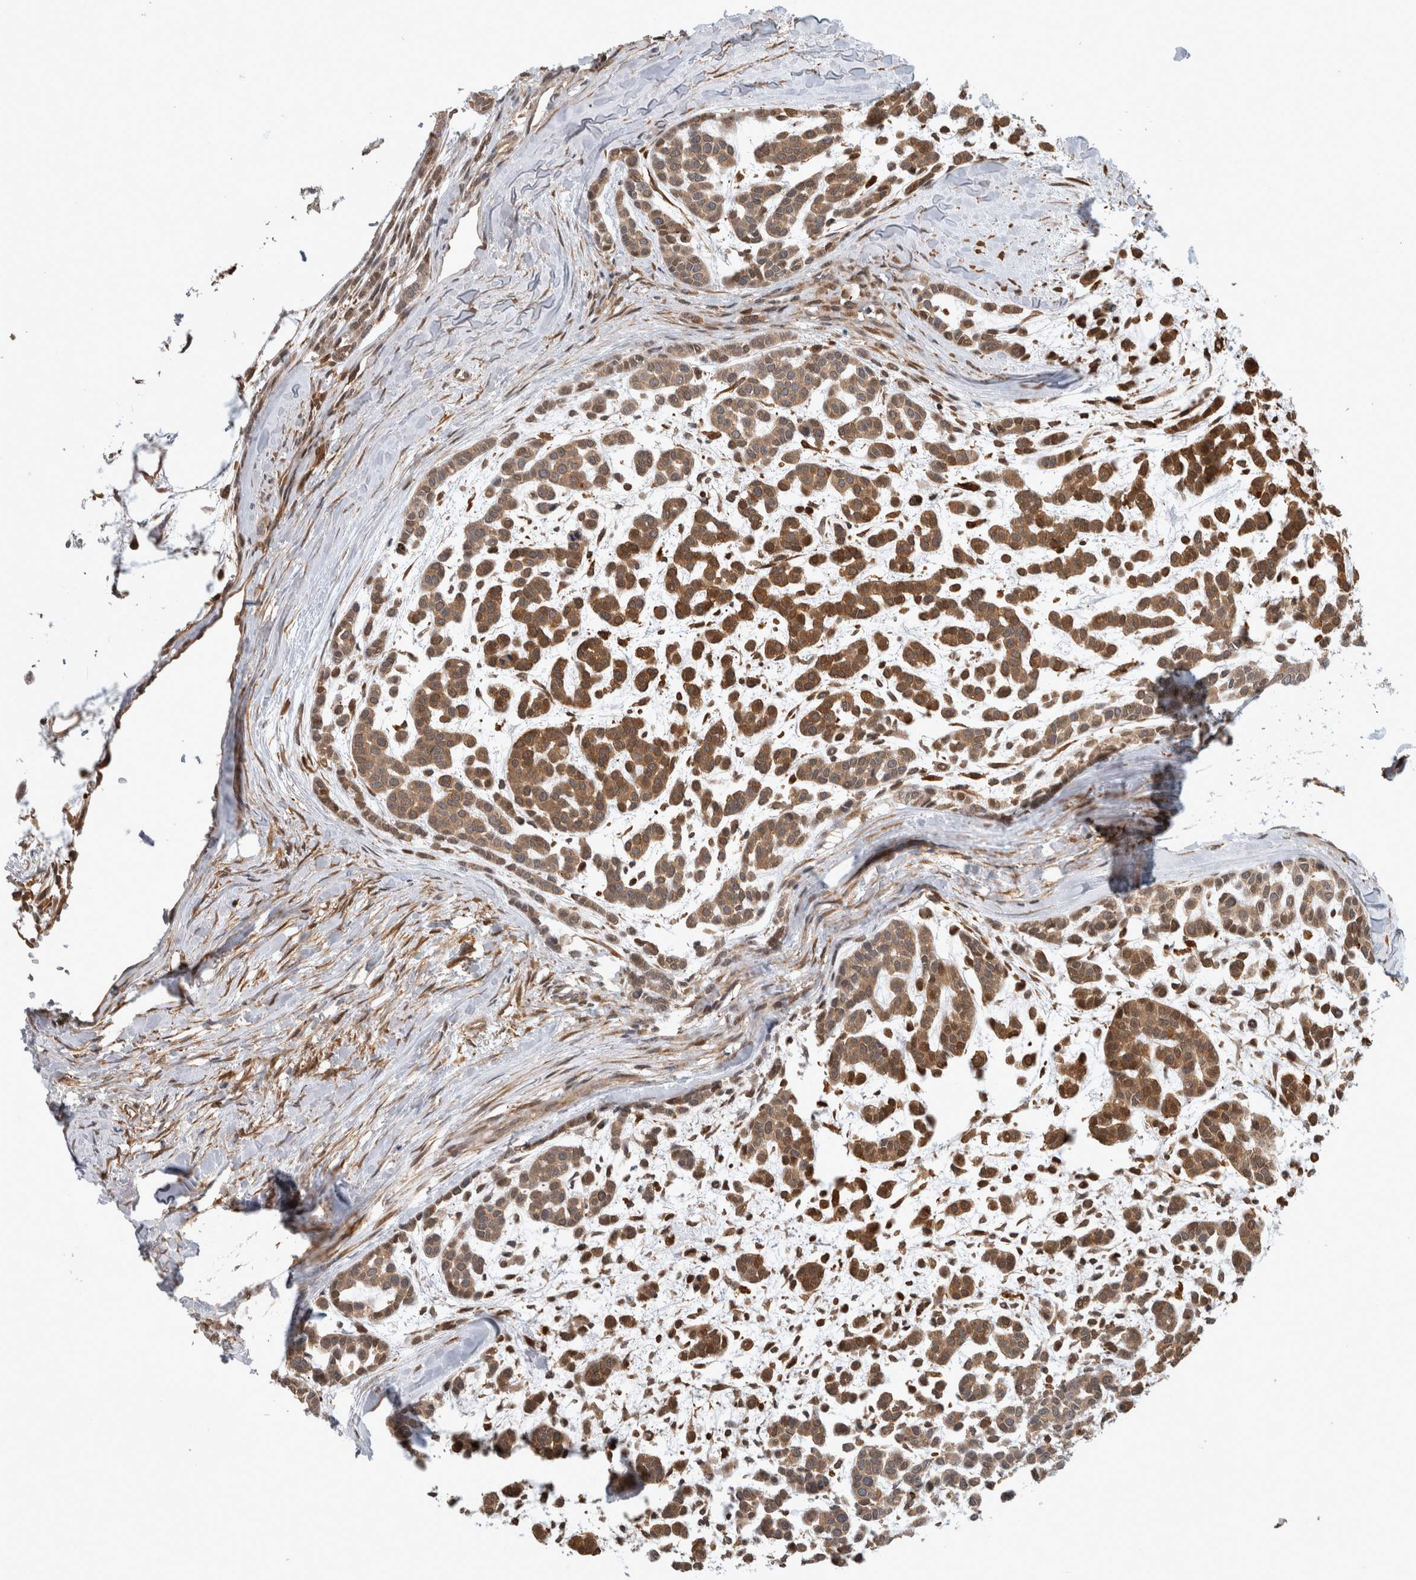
{"staining": {"intensity": "moderate", "quantity": ">75%", "location": "cytoplasmic/membranous,nuclear"}, "tissue": "head and neck cancer", "cell_type": "Tumor cells", "image_type": "cancer", "snomed": [{"axis": "morphology", "description": "Adenocarcinoma, NOS"}, {"axis": "morphology", "description": "Adenoma, NOS"}, {"axis": "topography", "description": "Head-Neck"}], "caption": "This photomicrograph reveals adenocarcinoma (head and neck) stained with immunohistochemistry to label a protein in brown. The cytoplasmic/membranous and nuclear of tumor cells show moderate positivity for the protein. Nuclei are counter-stained blue.", "gene": "ASTN2", "patient": {"sex": "female", "age": 55}}